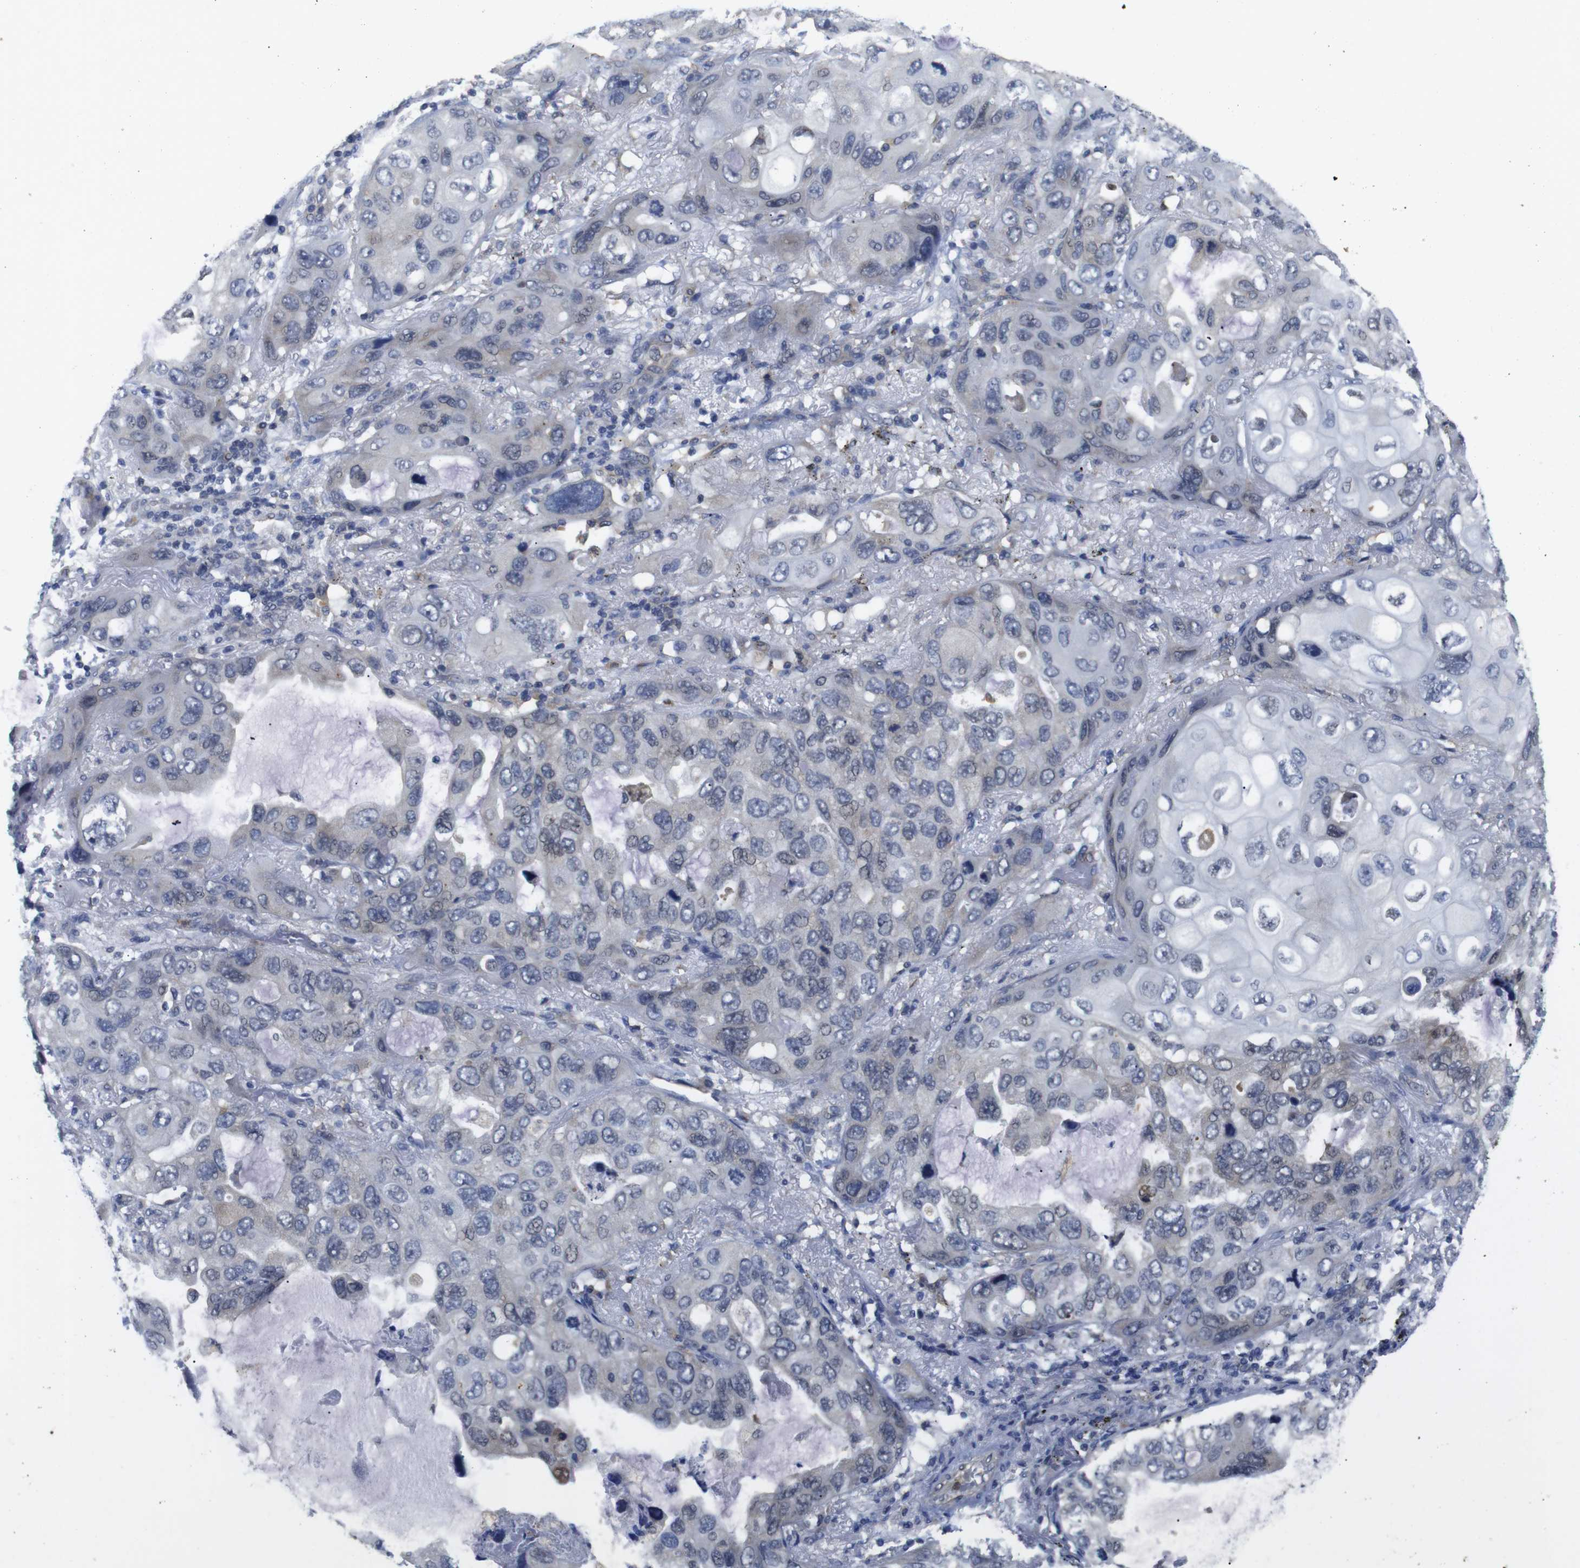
{"staining": {"intensity": "negative", "quantity": "none", "location": "none"}, "tissue": "lung cancer", "cell_type": "Tumor cells", "image_type": "cancer", "snomed": [{"axis": "morphology", "description": "Squamous cell carcinoma, NOS"}, {"axis": "topography", "description": "Lung"}], "caption": "Photomicrograph shows no significant protein staining in tumor cells of lung squamous cell carcinoma.", "gene": "FNTA", "patient": {"sex": "female", "age": 73}}